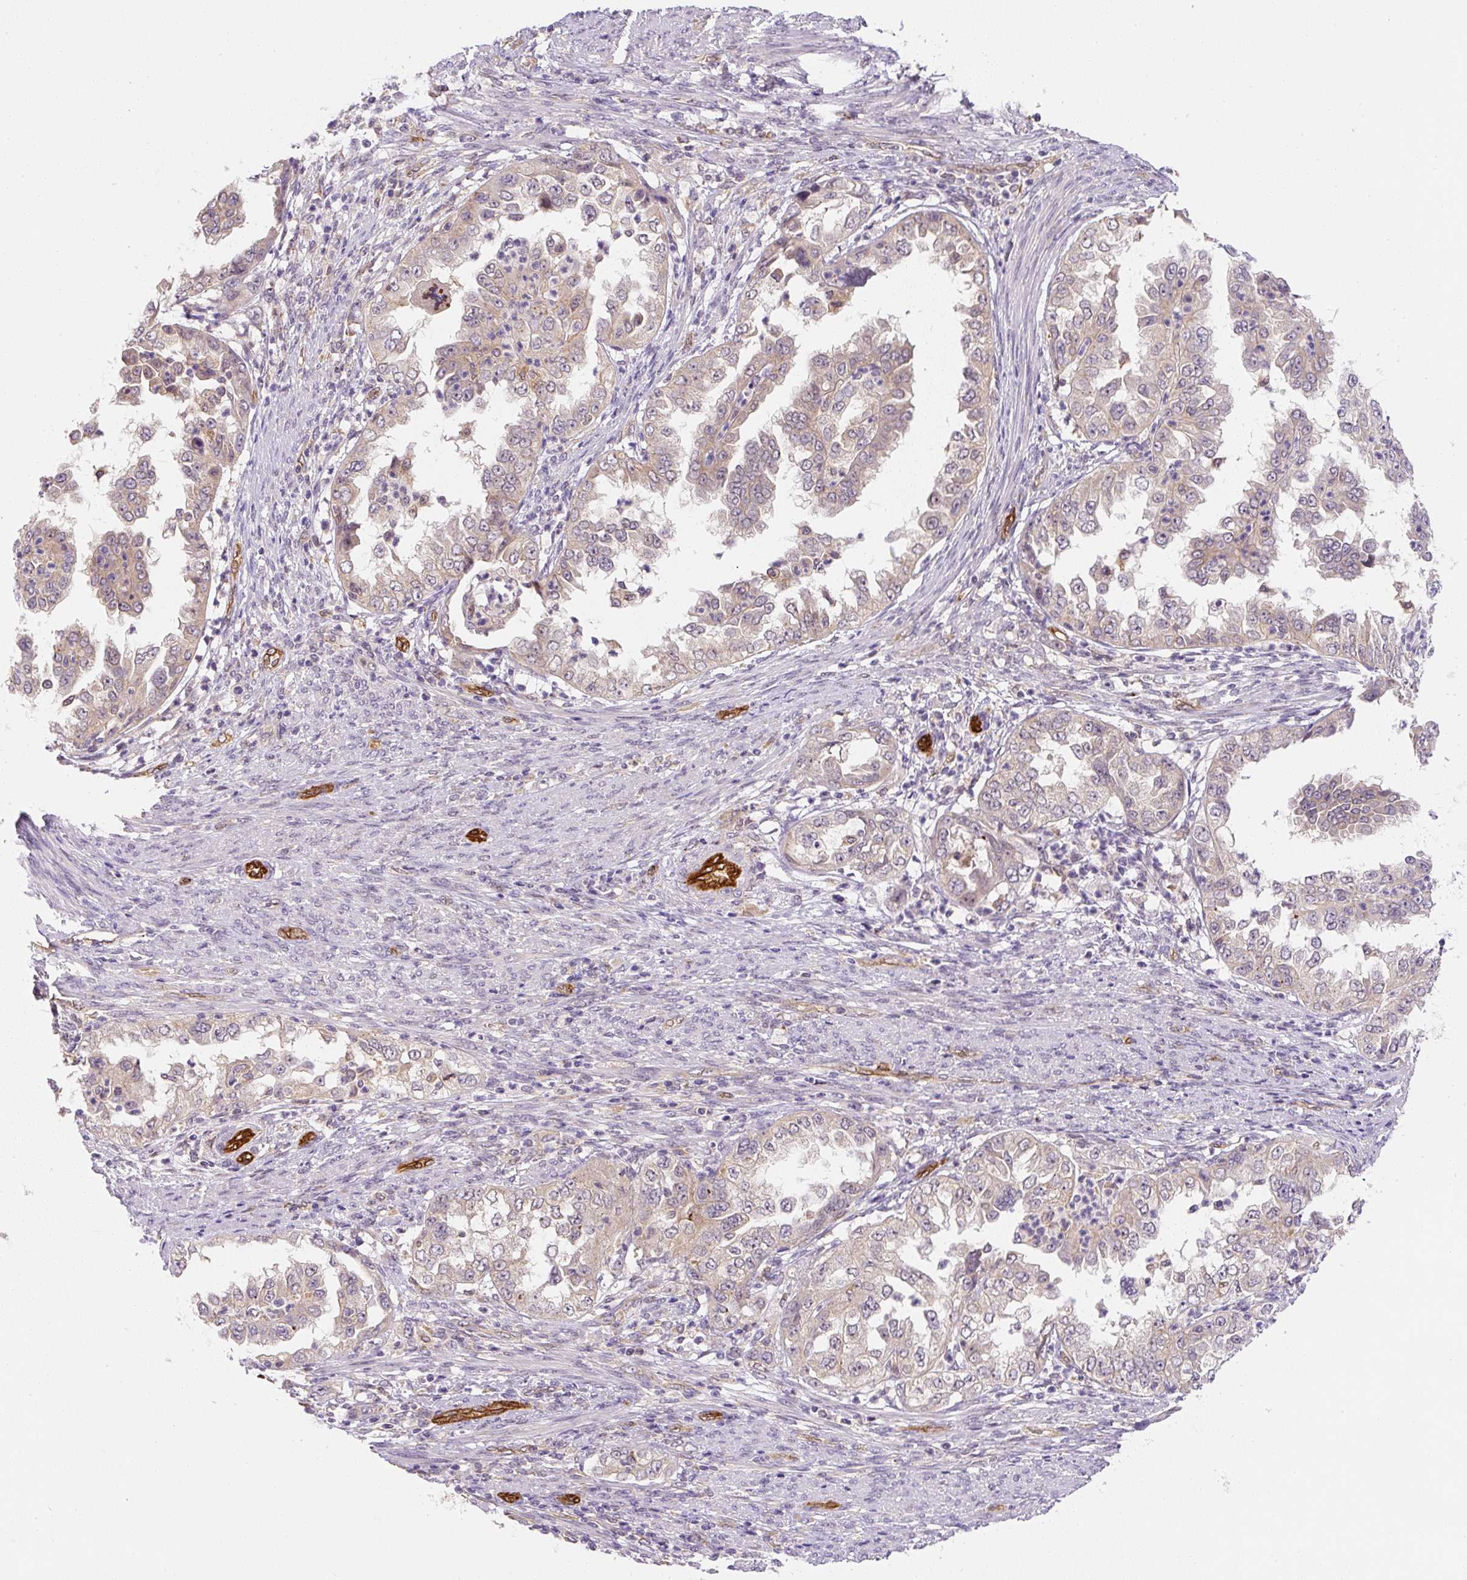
{"staining": {"intensity": "weak", "quantity": "25%-75%", "location": "cytoplasmic/membranous"}, "tissue": "endometrial cancer", "cell_type": "Tumor cells", "image_type": "cancer", "snomed": [{"axis": "morphology", "description": "Adenocarcinoma, NOS"}, {"axis": "topography", "description": "Endometrium"}], "caption": "Immunohistochemistry (IHC) of adenocarcinoma (endometrial) reveals low levels of weak cytoplasmic/membranous expression in approximately 25%-75% of tumor cells. (Stains: DAB in brown, nuclei in blue, Microscopy: brightfield microscopy at high magnification).", "gene": "PLA2G4A", "patient": {"sex": "female", "age": 85}}